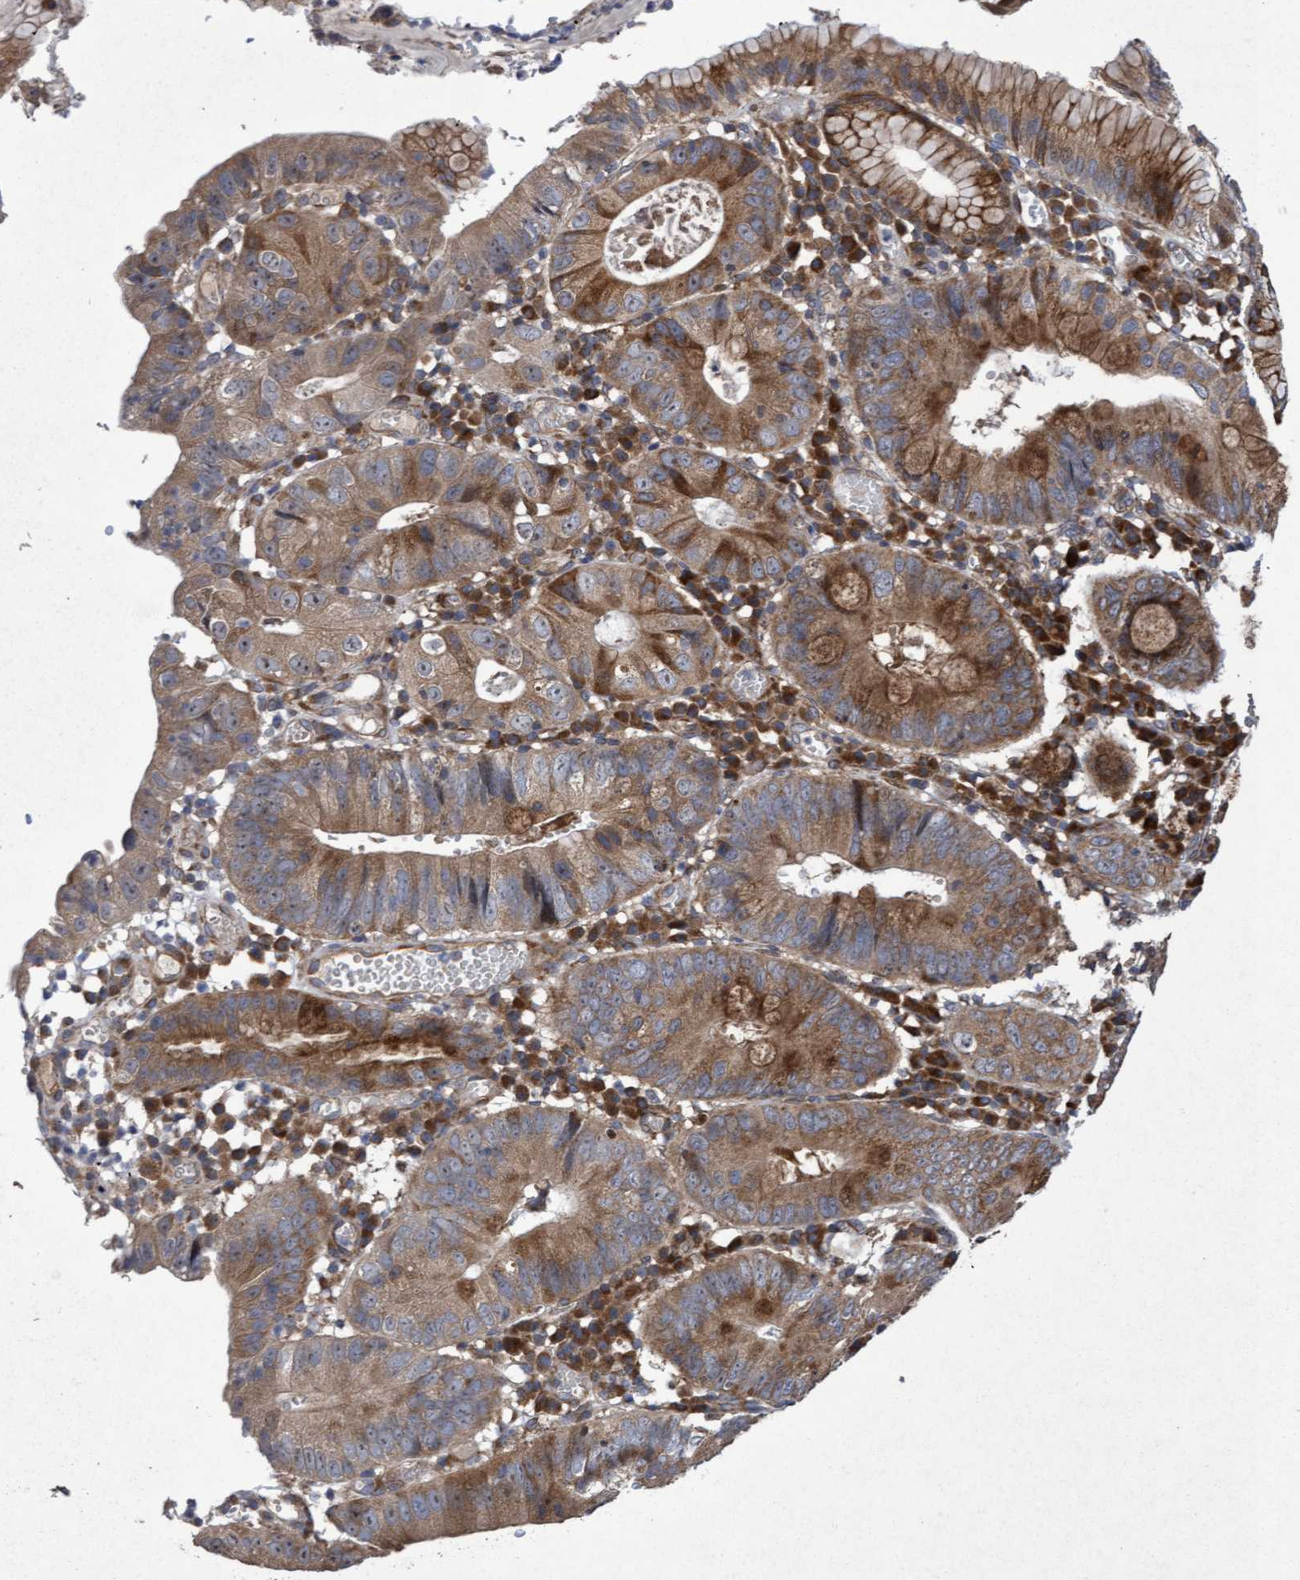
{"staining": {"intensity": "moderate", "quantity": ">75%", "location": "cytoplasmic/membranous"}, "tissue": "stomach cancer", "cell_type": "Tumor cells", "image_type": "cancer", "snomed": [{"axis": "morphology", "description": "Adenocarcinoma, NOS"}, {"axis": "topography", "description": "Stomach"}], "caption": "About >75% of tumor cells in human adenocarcinoma (stomach) display moderate cytoplasmic/membranous protein staining as visualized by brown immunohistochemical staining.", "gene": "ELP5", "patient": {"sex": "male", "age": 59}}